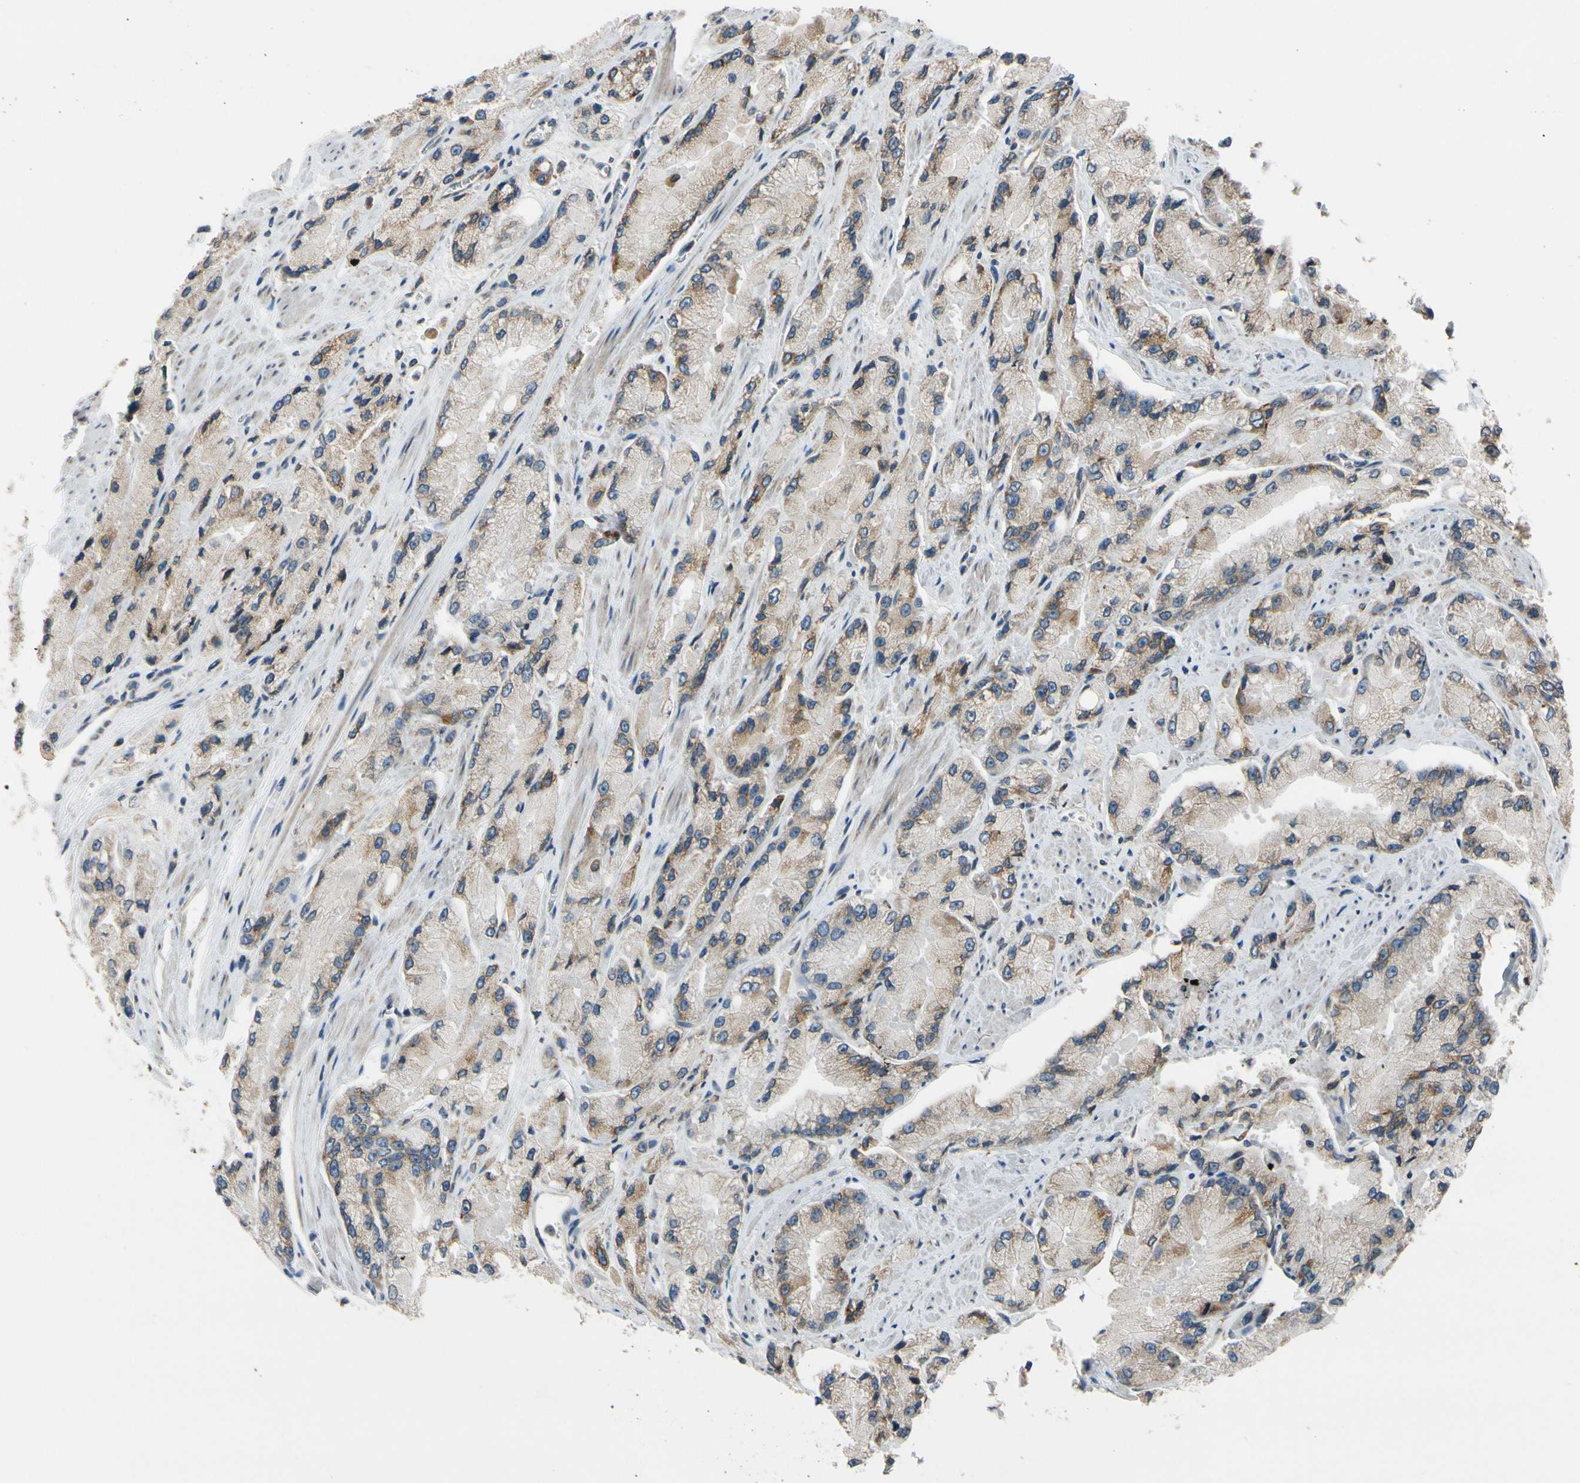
{"staining": {"intensity": "weak", "quantity": "25%-75%", "location": "cytoplasmic/membranous"}, "tissue": "prostate cancer", "cell_type": "Tumor cells", "image_type": "cancer", "snomed": [{"axis": "morphology", "description": "Adenocarcinoma, High grade"}, {"axis": "topography", "description": "Prostate"}], "caption": "Immunohistochemical staining of human prostate cancer (high-grade adenocarcinoma) displays weak cytoplasmic/membranous protein staining in approximately 25%-75% of tumor cells.", "gene": "RPN2", "patient": {"sex": "male", "age": 58}}